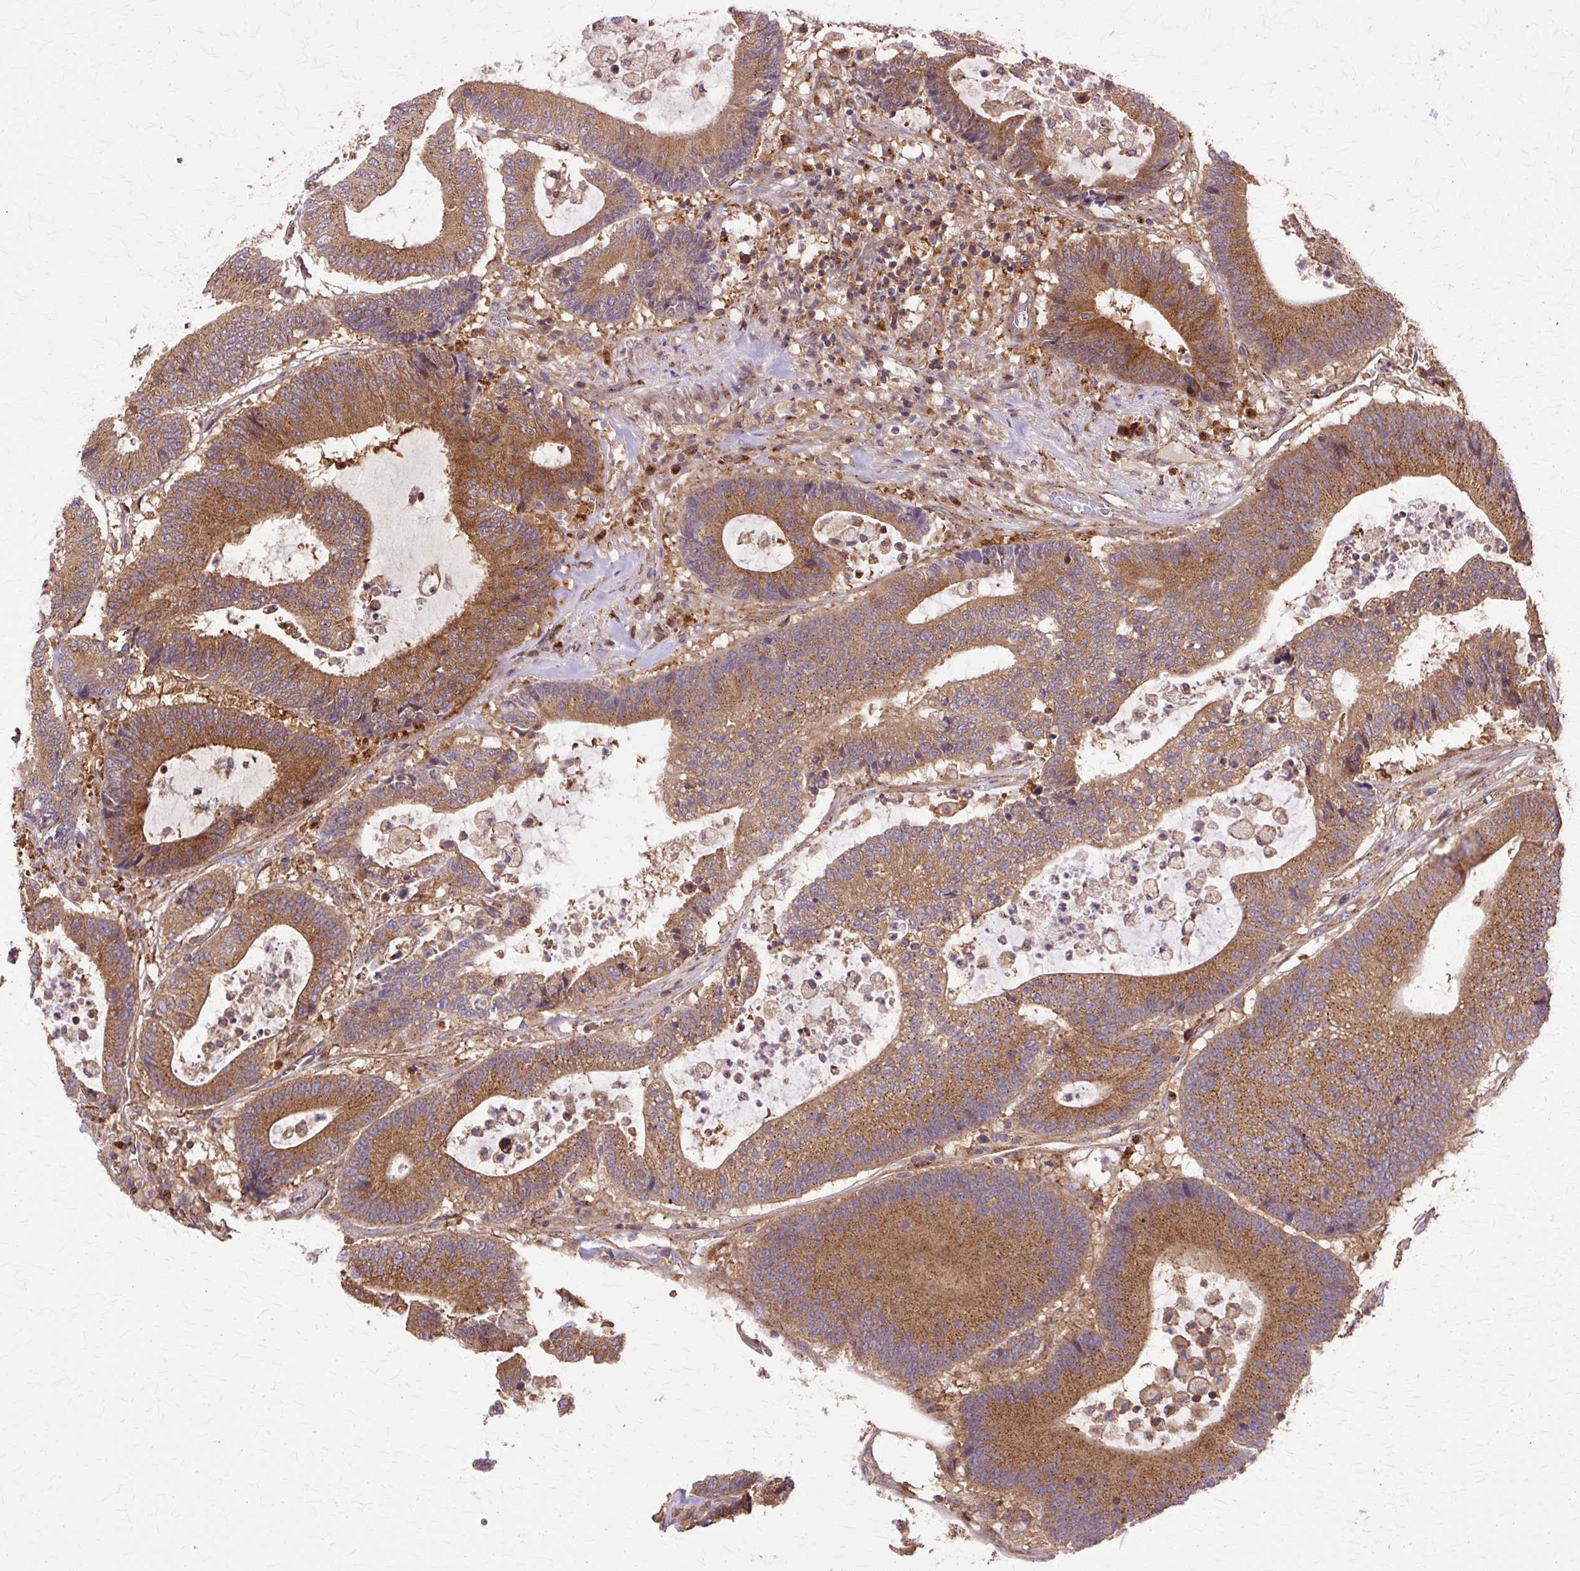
{"staining": {"intensity": "moderate", "quantity": ">75%", "location": "cytoplasmic/membranous"}, "tissue": "colorectal cancer", "cell_type": "Tumor cells", "image_type": "cancer", "snomed": [{"axis": "morphology", "description": "Adenocarcinoma, NOS"}, {"axis": "topography", "description": "Colon"}], "caption": "A brown stain shows moderate cytoplasmic/membranous expression of a protein in human colorectal cancer tumor cells.", "gene": "COPB1", "patient": {"sex": "female", "age": 84}}